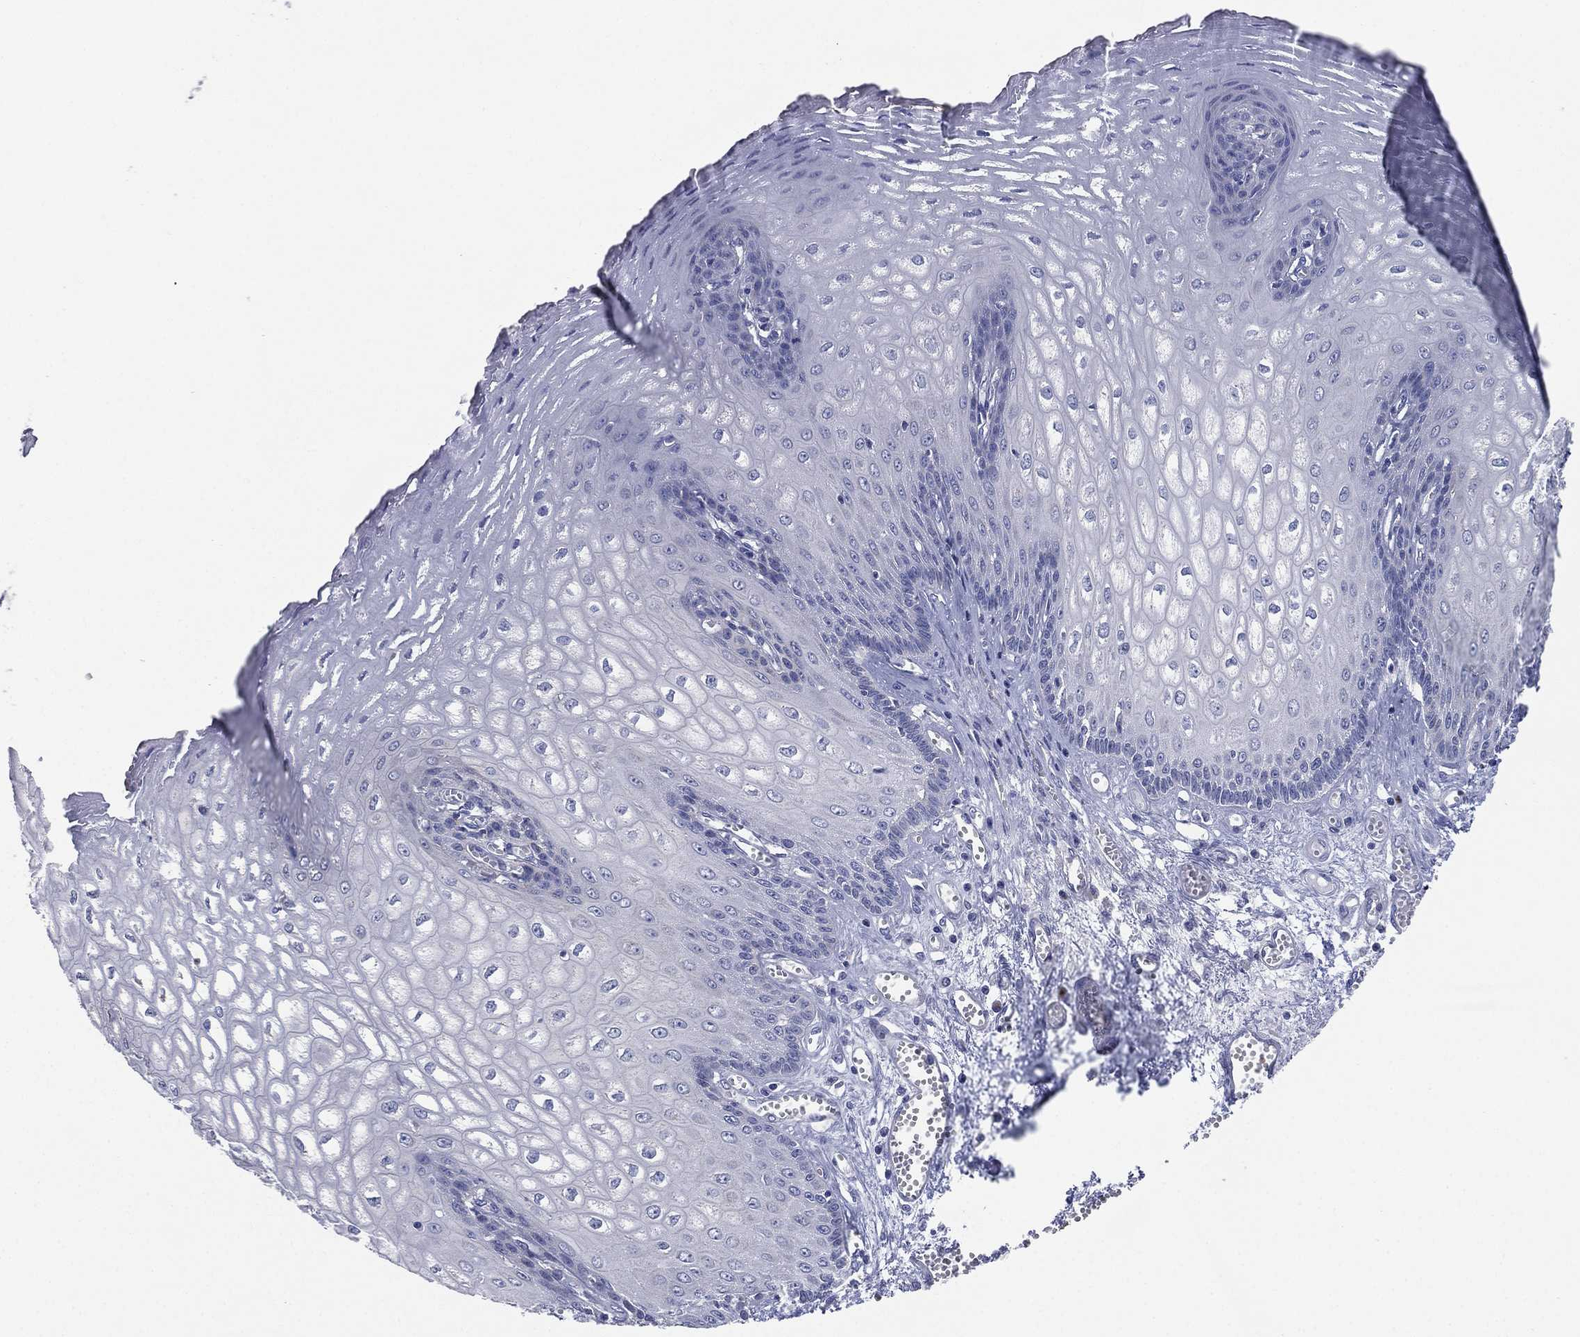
{"staining": {"intensity": "negative", "quantity": "none", "location": "none"}, "tissue": "esophagus", "cell_type": "Squamous epithelial cells", "image_type": "normal", "snomed": [{"axis": "morphology", "description": "Normal tissue, NOS"}, {"axis": "topography", "description": "Esophagus"}], "caption": "Human esophagus stained for a protein using immunohistochemistry (IHC) shows no positivity in squamous epithelial cells.", "gene": "ATP8A2", "patient": {"sex": "male", "age": 58}}